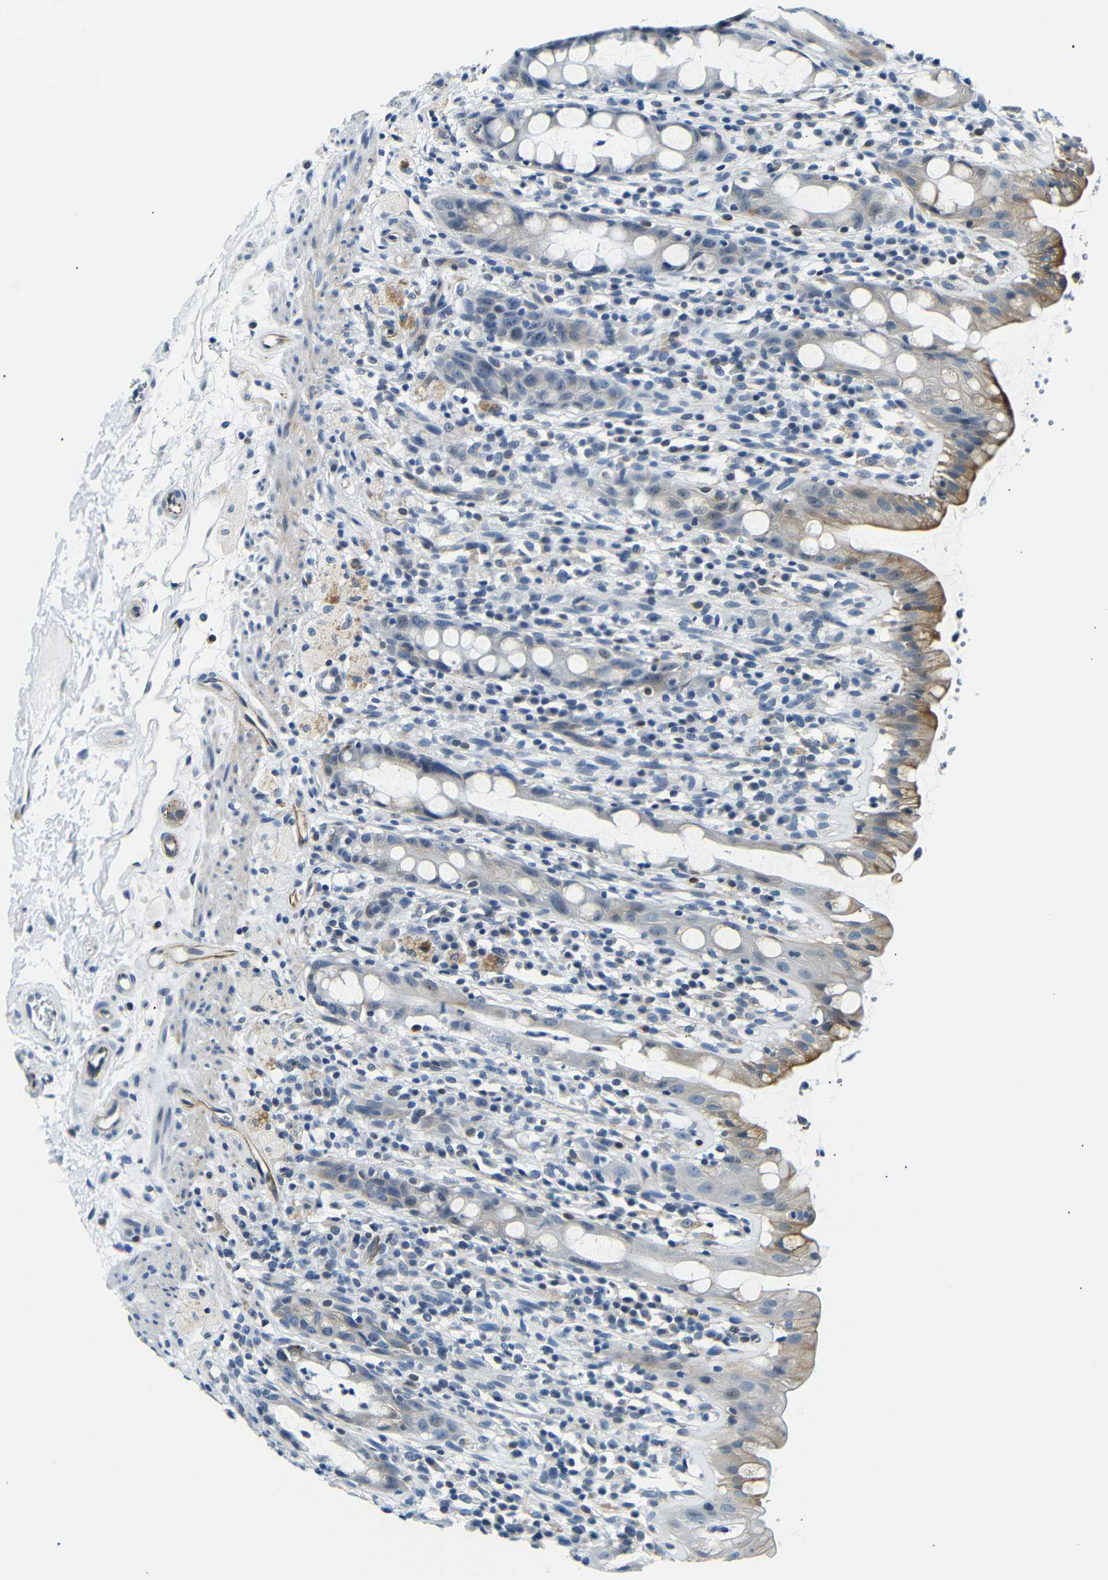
{"staining": {"intensity": "moderate", "quantity": "<25%", "location": "cytoplasmic/membranous"}, "tissue": "rectum", "cell_type": "Glandular cells", "image_type": "normal", "snomed": [{"axis": "morphology", "description": "Normal tissue, NOS"}, {"axis": "topography", "description": "Rectum"}], "caption": "Immunohistochemistry (IHC) histopathology image of unremarkable rectum: human rectum stained using immunohistochemistry (IHC) displays low levels of moderate protein expression localized specifically in the cytoplasmic/membranous of glandular cells, appearing as a cytoplasmic/membranous brown color.", "gene": "TAFA1", "patient": {"sex": "male", "age": 44}}